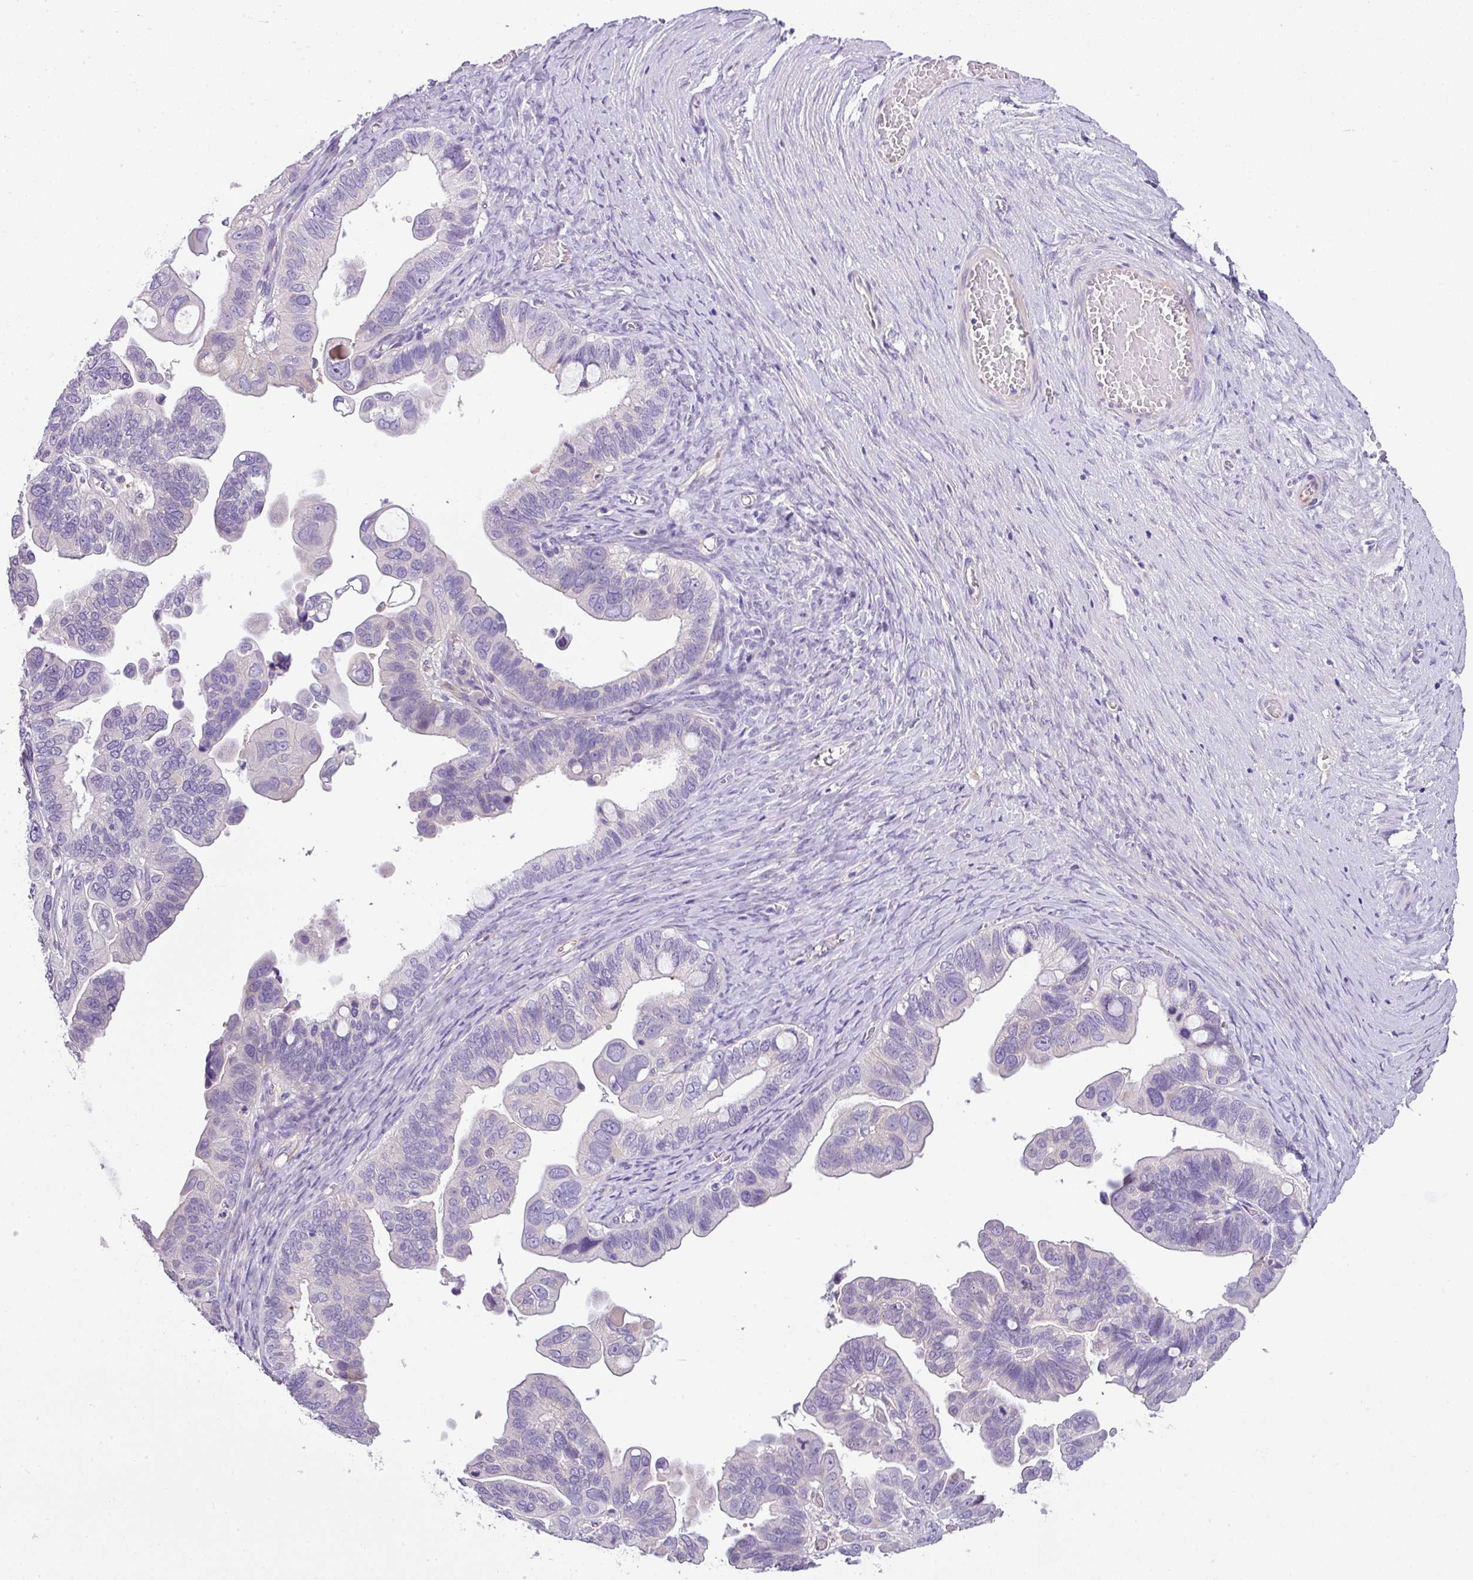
{"staining": {"intensity": "negative", "quantity": "none", "location": "none"}, "tissue": "ovarian cancer", "cell_type": "Tumor cells", "image_type": "cancer", "snomed": [{"axis": "morphology", "description": "Cystadenocarcinoma, serous, NOS"}, {"axis": "topography", "description": "Ovary"}], "caption": "There is no significant staining in tumor cells of ovarian cancer.", "gene": "ENSG00000273748", "patient": {"sex": "female", "age": 56}}